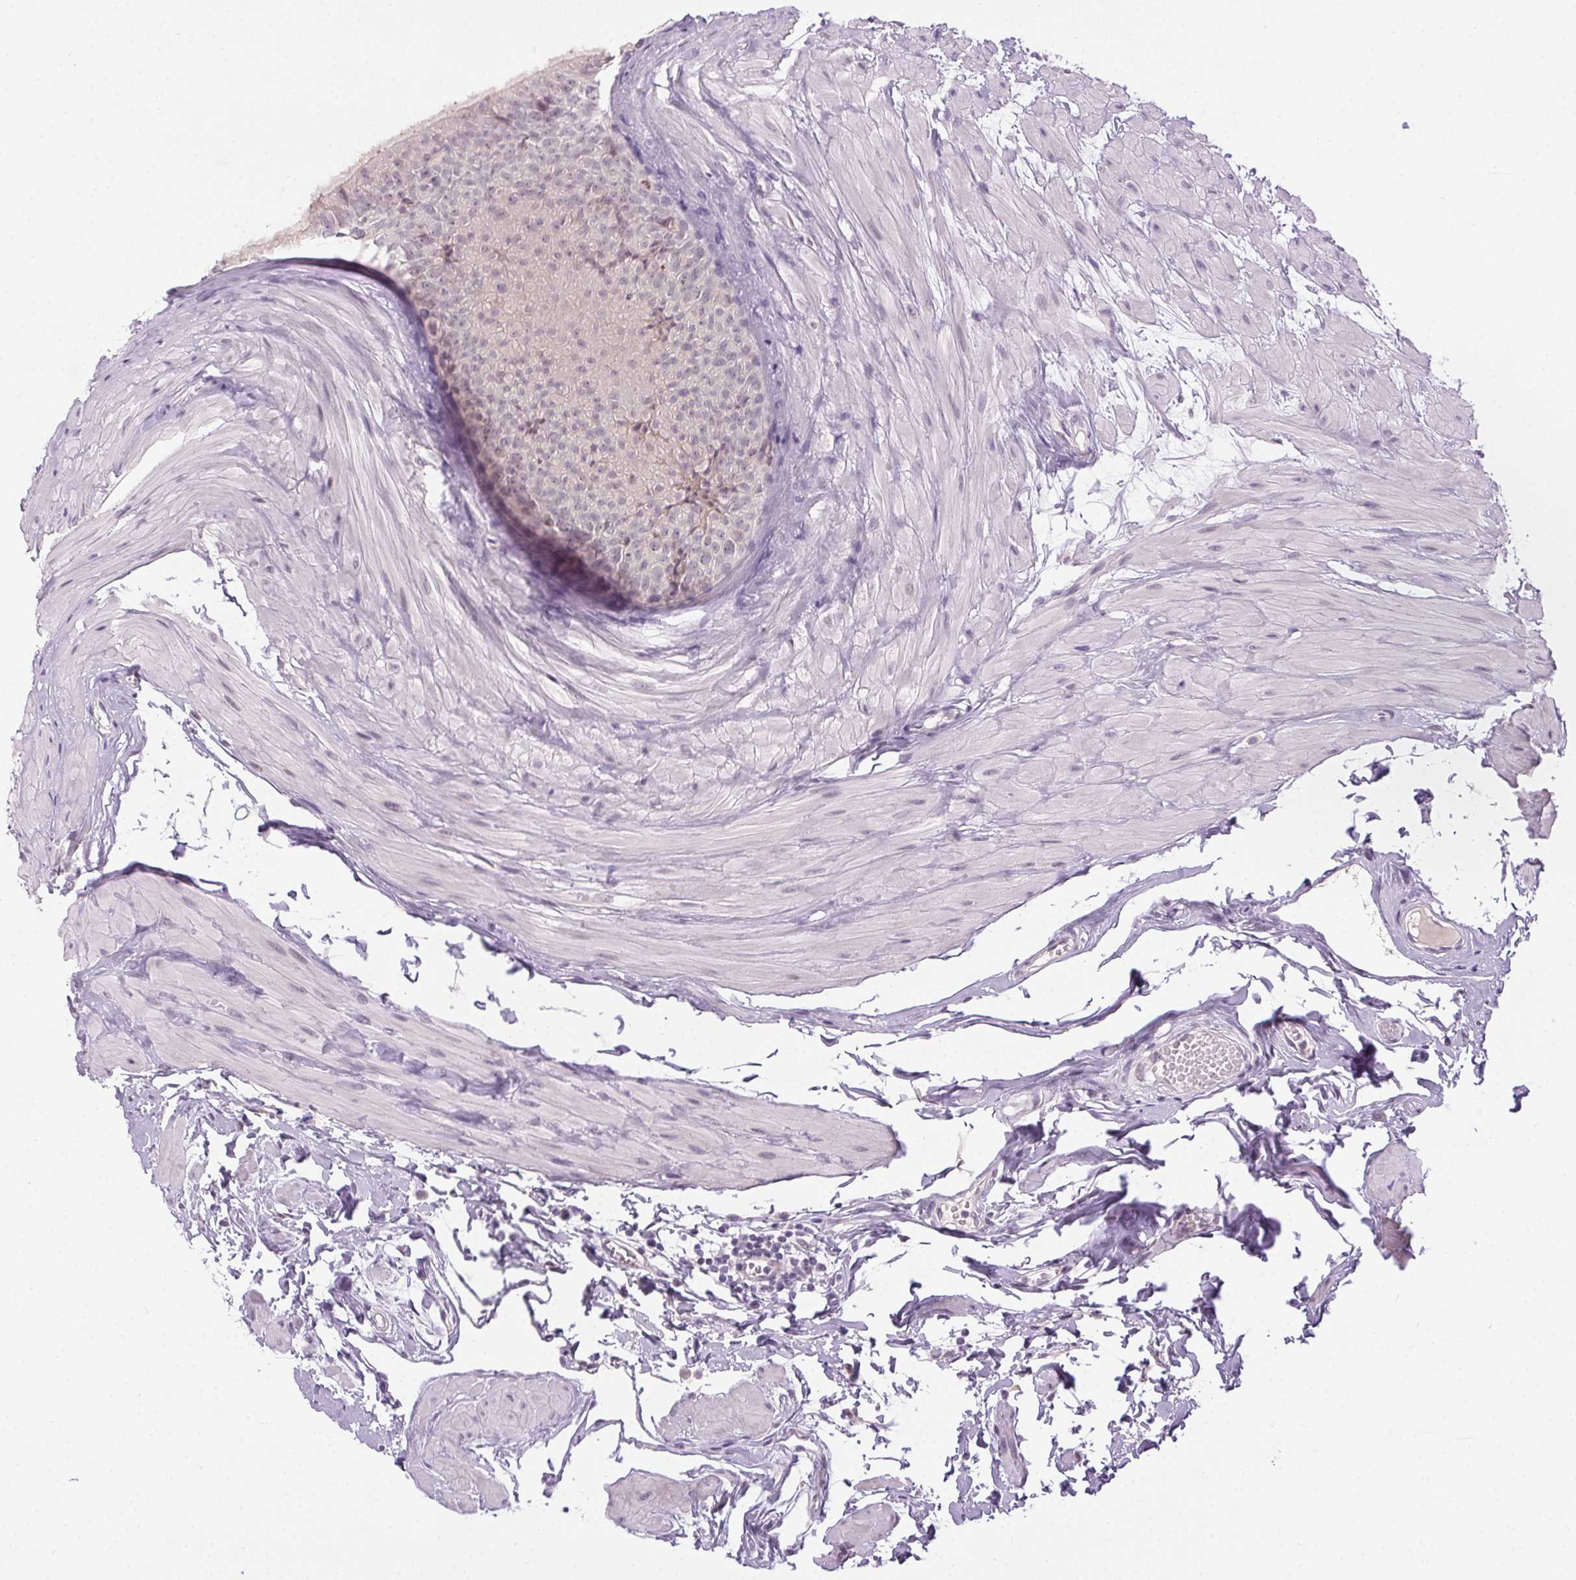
{"staining": {"intensity": "negative", "quantity": "none", "location": "none"}, "tissue": "epididymis", "cell_type": "Glandular cells", "image_type": "normal", "snomed": [{"axis": "morphology", "description": "Normal tissue, NOS"}, {"axis": "topography", "description": "Epididymis"}], "caption": "A high-resolution micrograph shows immunohistochemistry staining of benign epididymis, which shows no significant expression in glandular cells.", "gene": "FAM168A", "patient": {"sex": "male", "age": 33}}